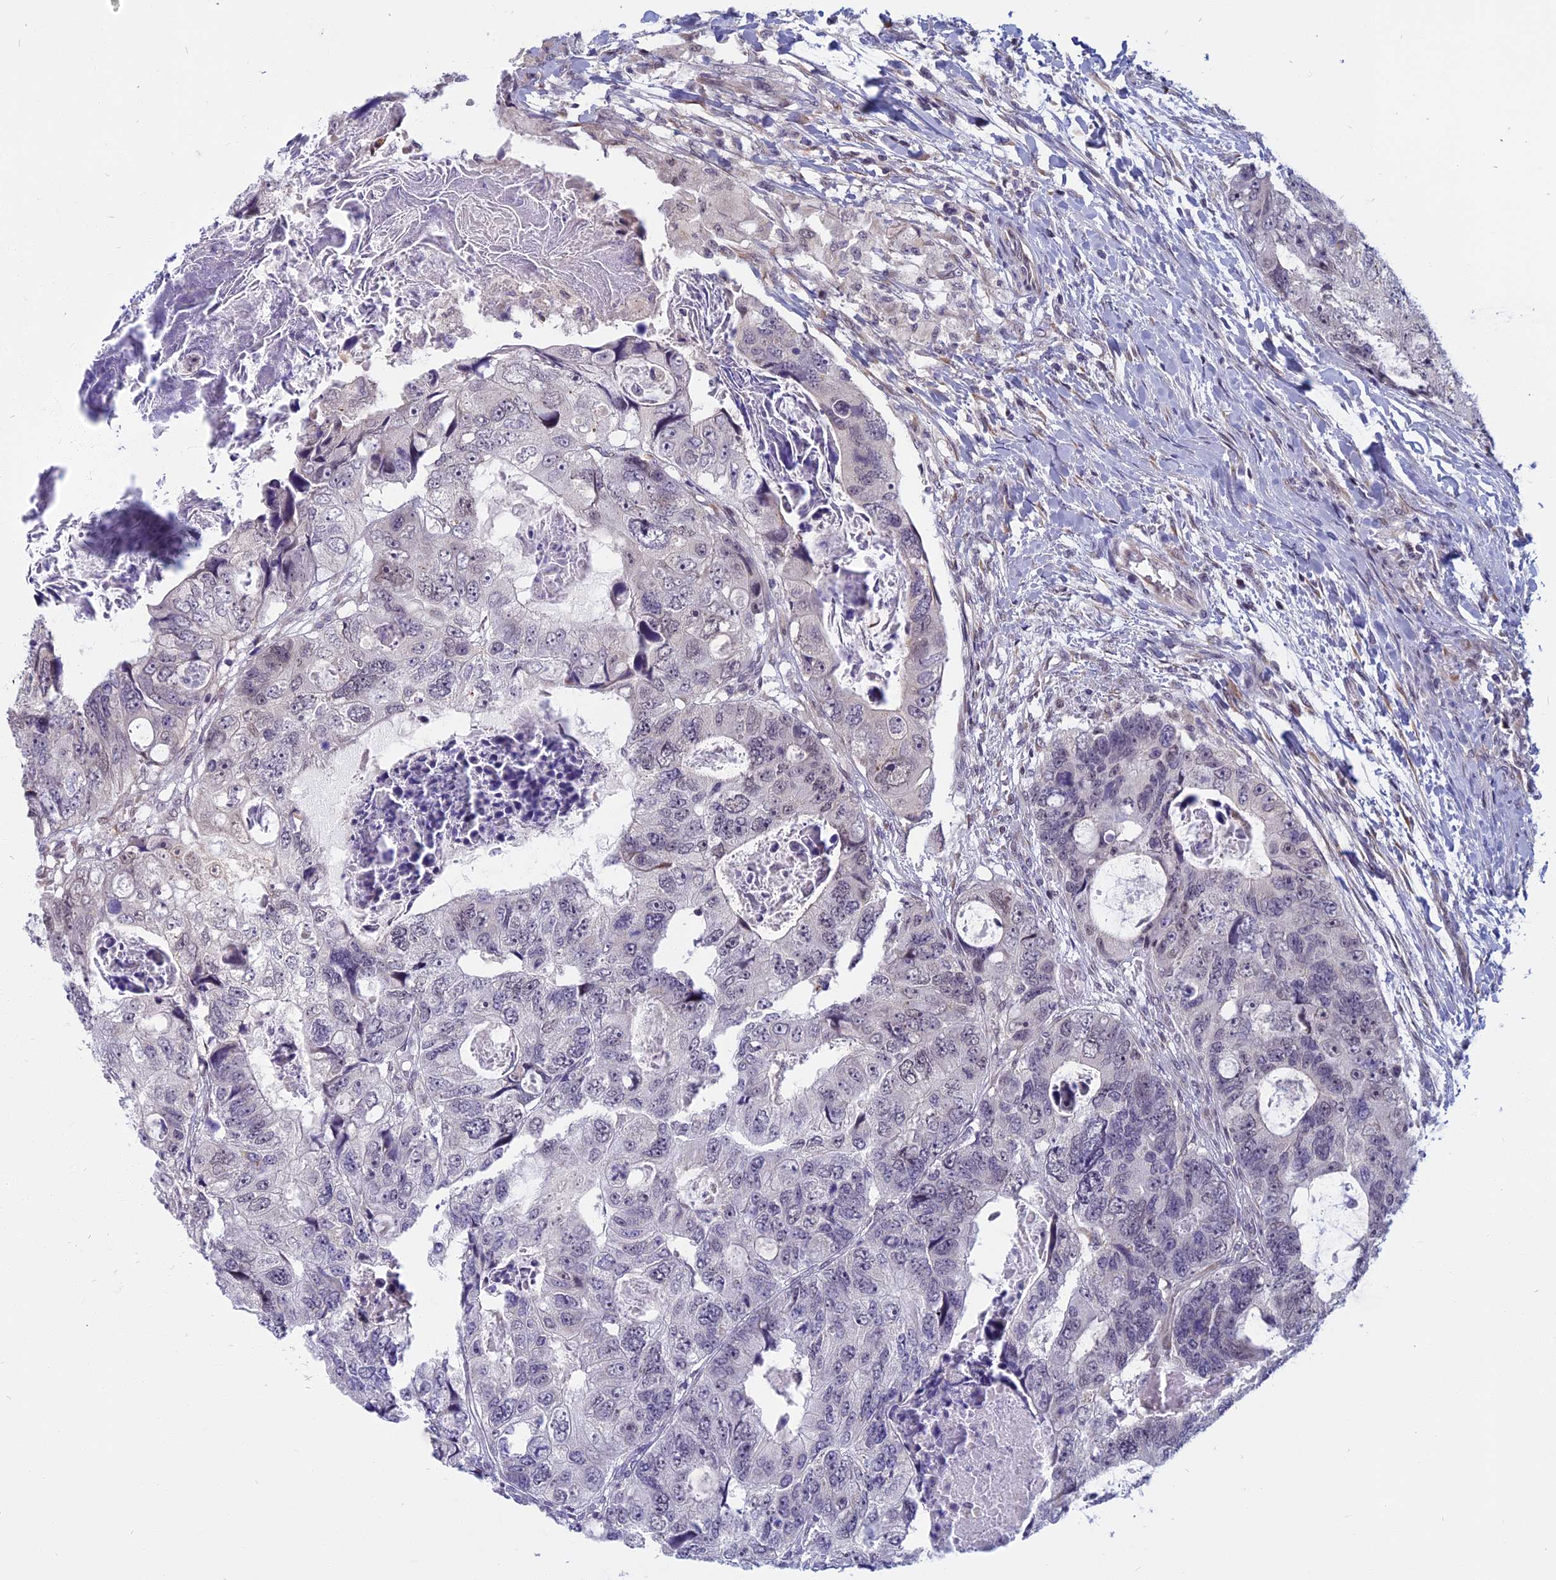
{"staining": {"intensity": "weak", "quantity": "<25%", "location": "nuclear"}, "tissue": "colorectal cancer", "cell_type": "Tumor cells", "image_type": "cancer", "snomed": [{"axis": "morphology", "description": "Adenocarcinoma, NOS"}, {"axis": "topography", "description": "Rectum"}], "caption": "High power microscopy image of an immunohistochemistry micrograph of colorectal cancer, revealing no significant expression in tumor cells.", "gene": "CCDC113", "patient": {"sex": "male", "age": 59}}